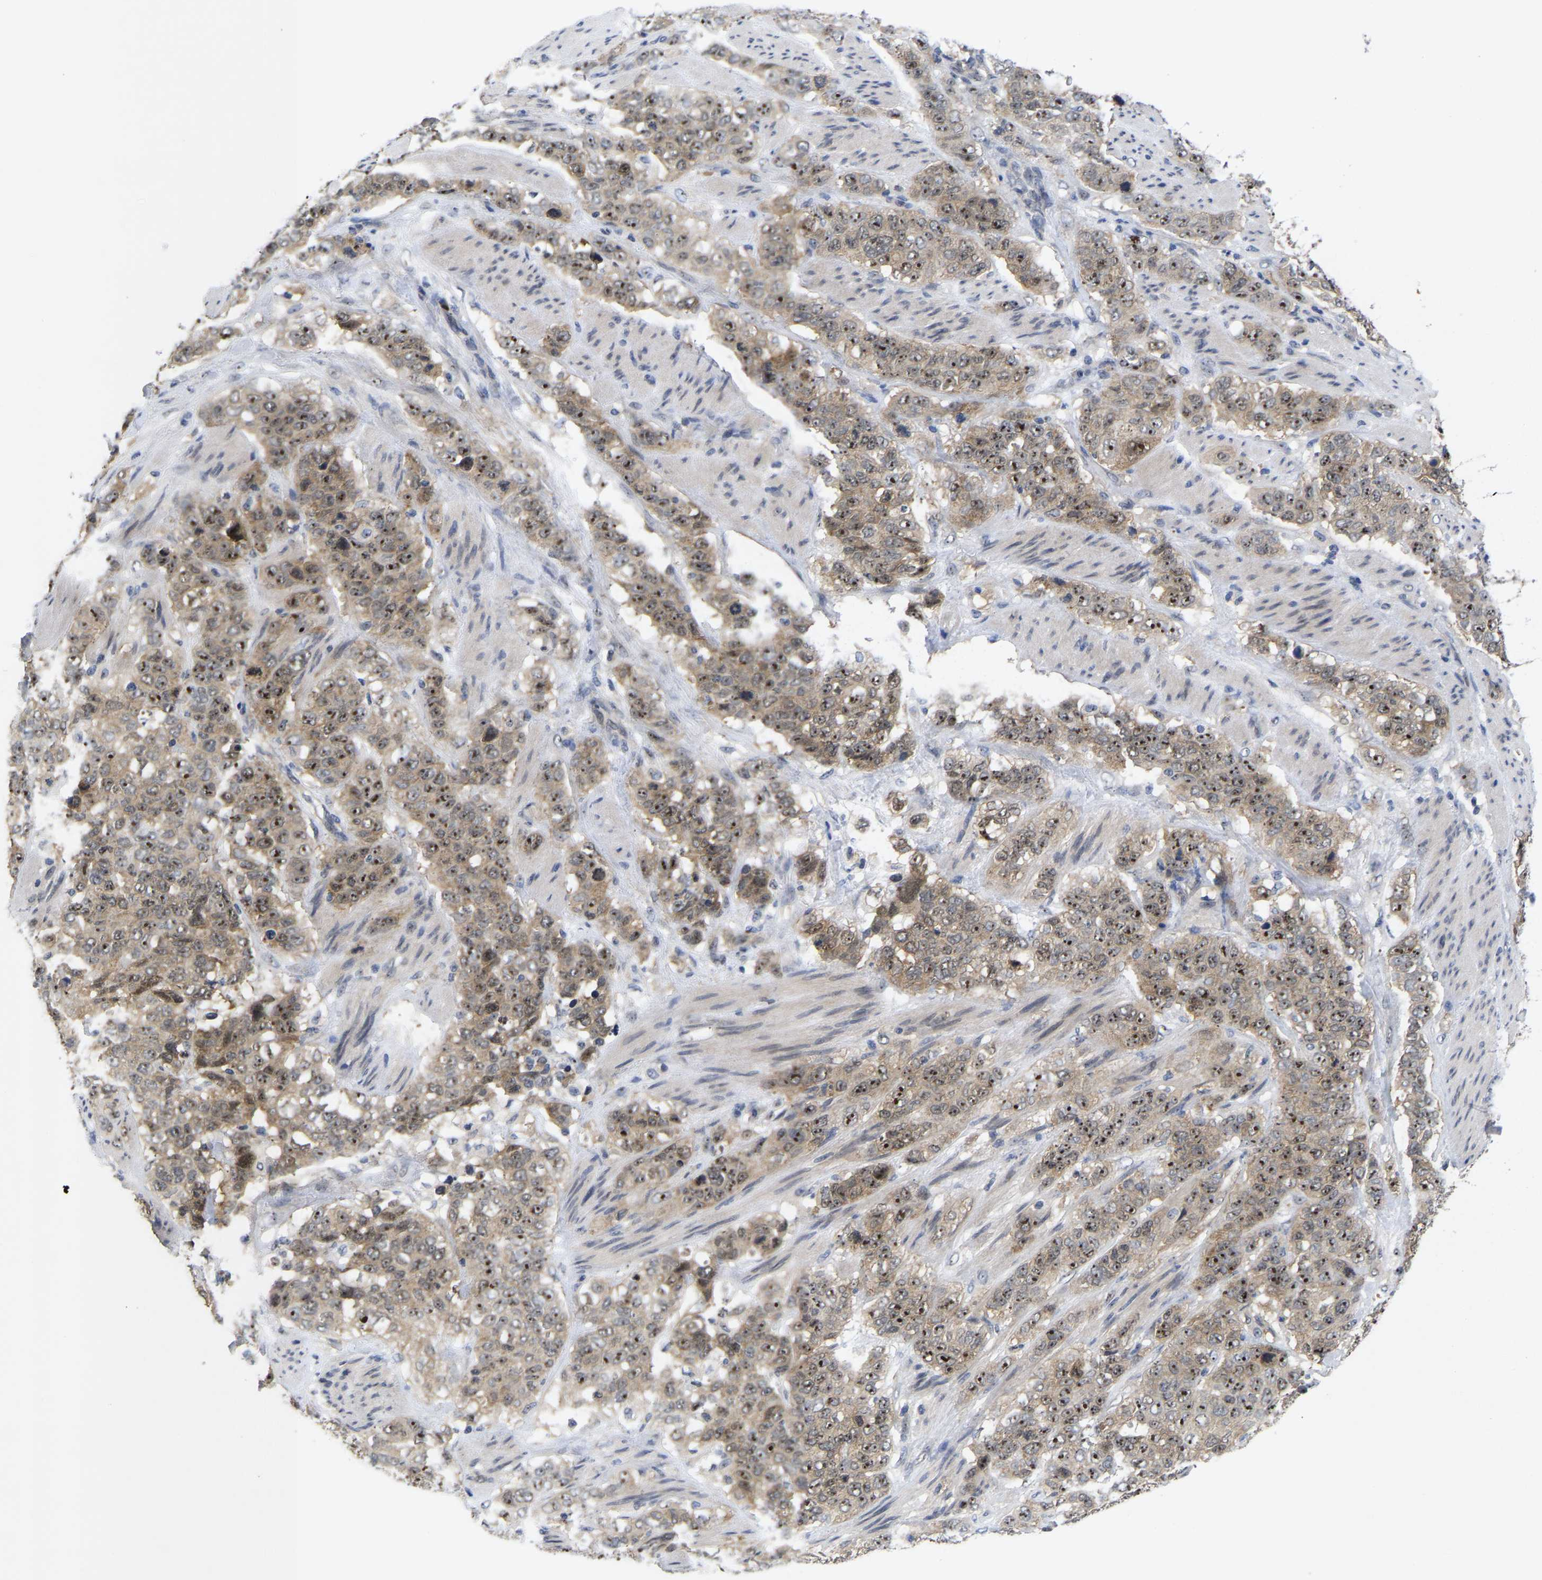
{"staining": {"intensity": "moderate", "quantity": ">75%", "location": "cytoplasmic/membranous,nuclear"}, "tissue": "stomach cancer", "cell_type": "Tumor cells", "image_type": "cancer", "snomed": [{"axis": "morphology", "description": "Adenocarcinoma, NOS"}, {"axis": "topography", "description": "Stomach"}], "caption": "Immunohistochemistry (IHC) of human stomach cancer (adenocarcinoma) exhibits medium levels of moderate cytoplasmic/membranous and nuclear expression in about >75% of tumor cells.", "gene": "NLE1", "patient": {"sex": "male", "age": 48}}